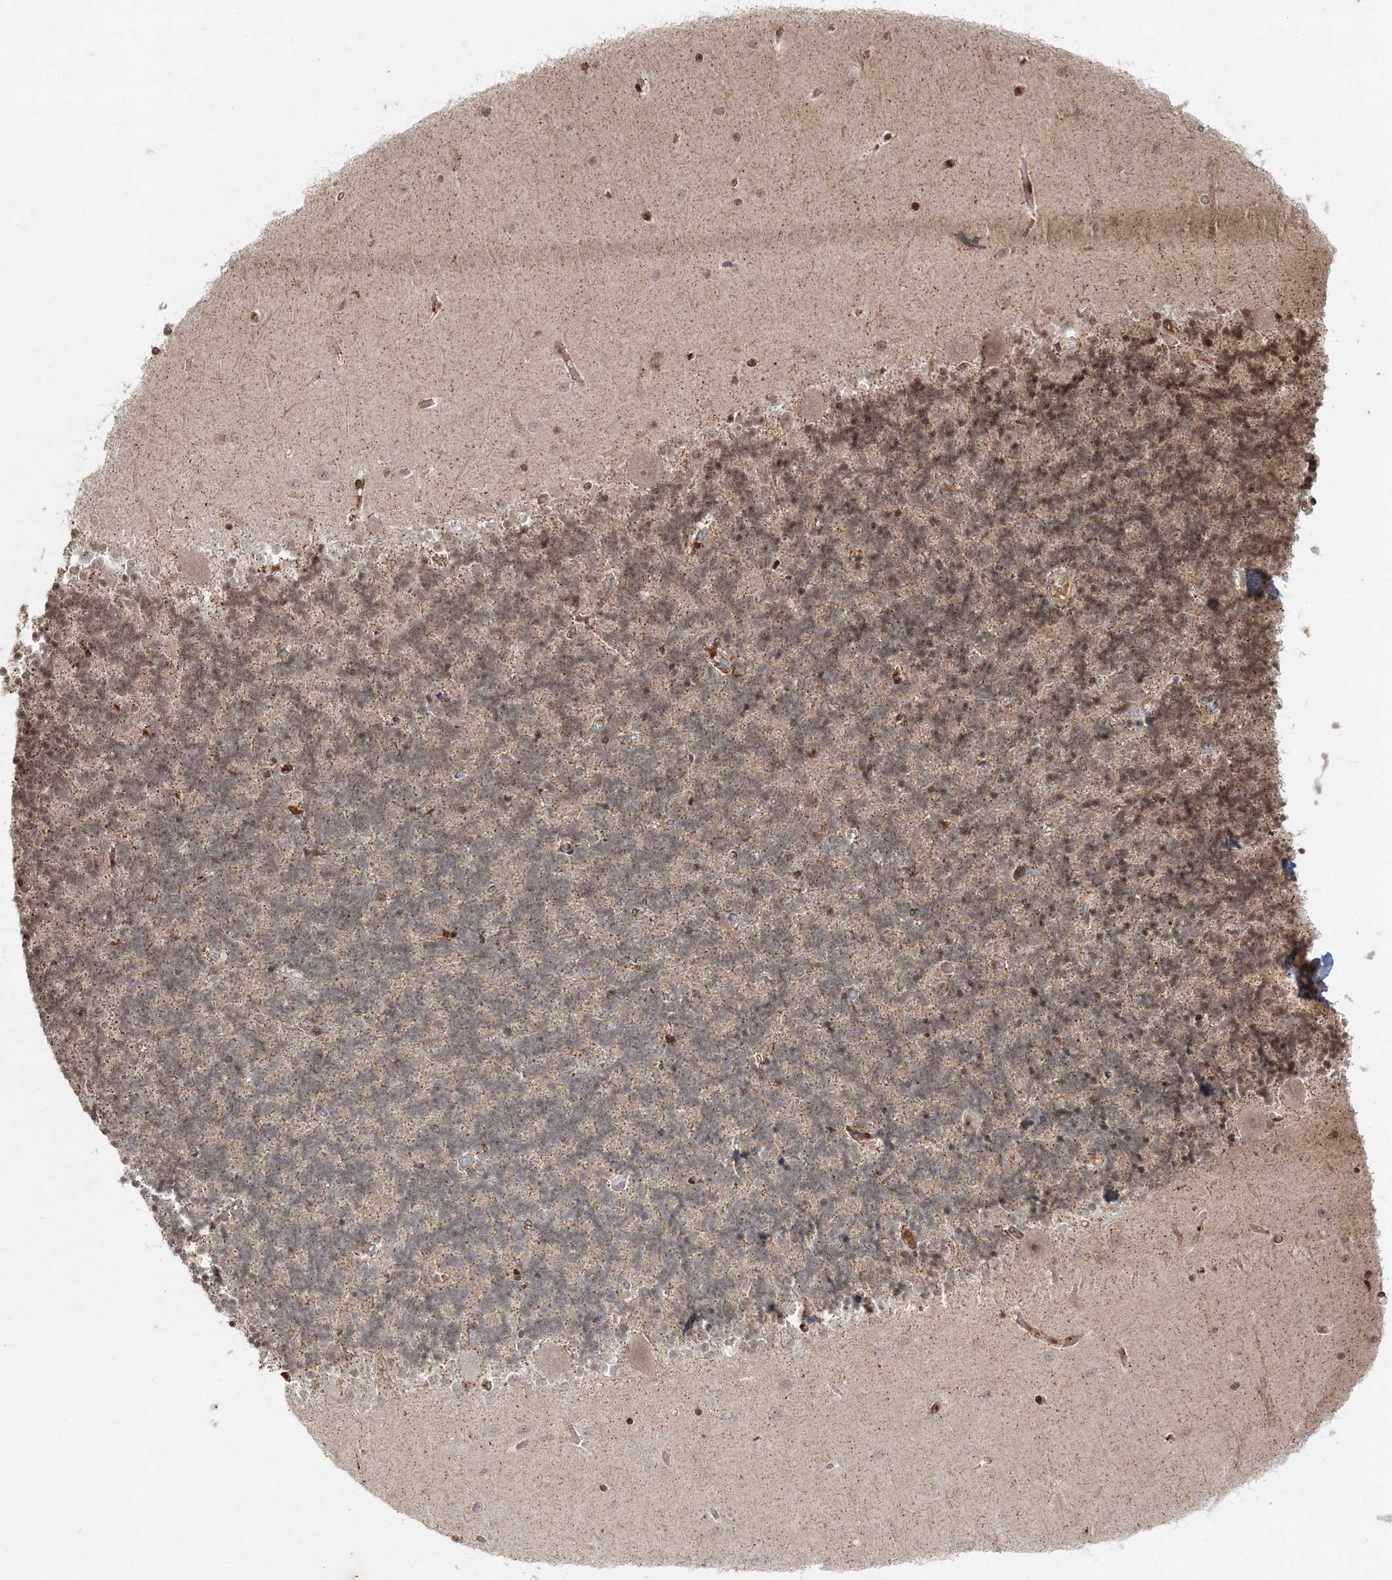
{"staining": {"intensity": "moderate", "quantity": "25%-75%", "location": "cytoplasmic/membranous,nuclear"}, "tissue": "cerebellum", "cell_type": "Cells in granular layer", "image_type": "normal", "snomed": [{"axis": "morphology", "description": "Normal tissue, NOS"}, {"axis": "topography", "description": "Cerebellum"}], "caption": "Immunohistochemistry (IHC) (DAB) staining of benign human cerebellum displays moderate cytoplasmic/membranous,nuclear protein positivity in approximately 25%-75% of cells in granular layer. The protein is stained brown, and the nuclei are stained in blue (DAB (3,3'-diaminobenzidine) IHC with brightfield microscopy, high magnification).", "gene": "CARM1", "patient": {"sex": "male", "age": 37}}